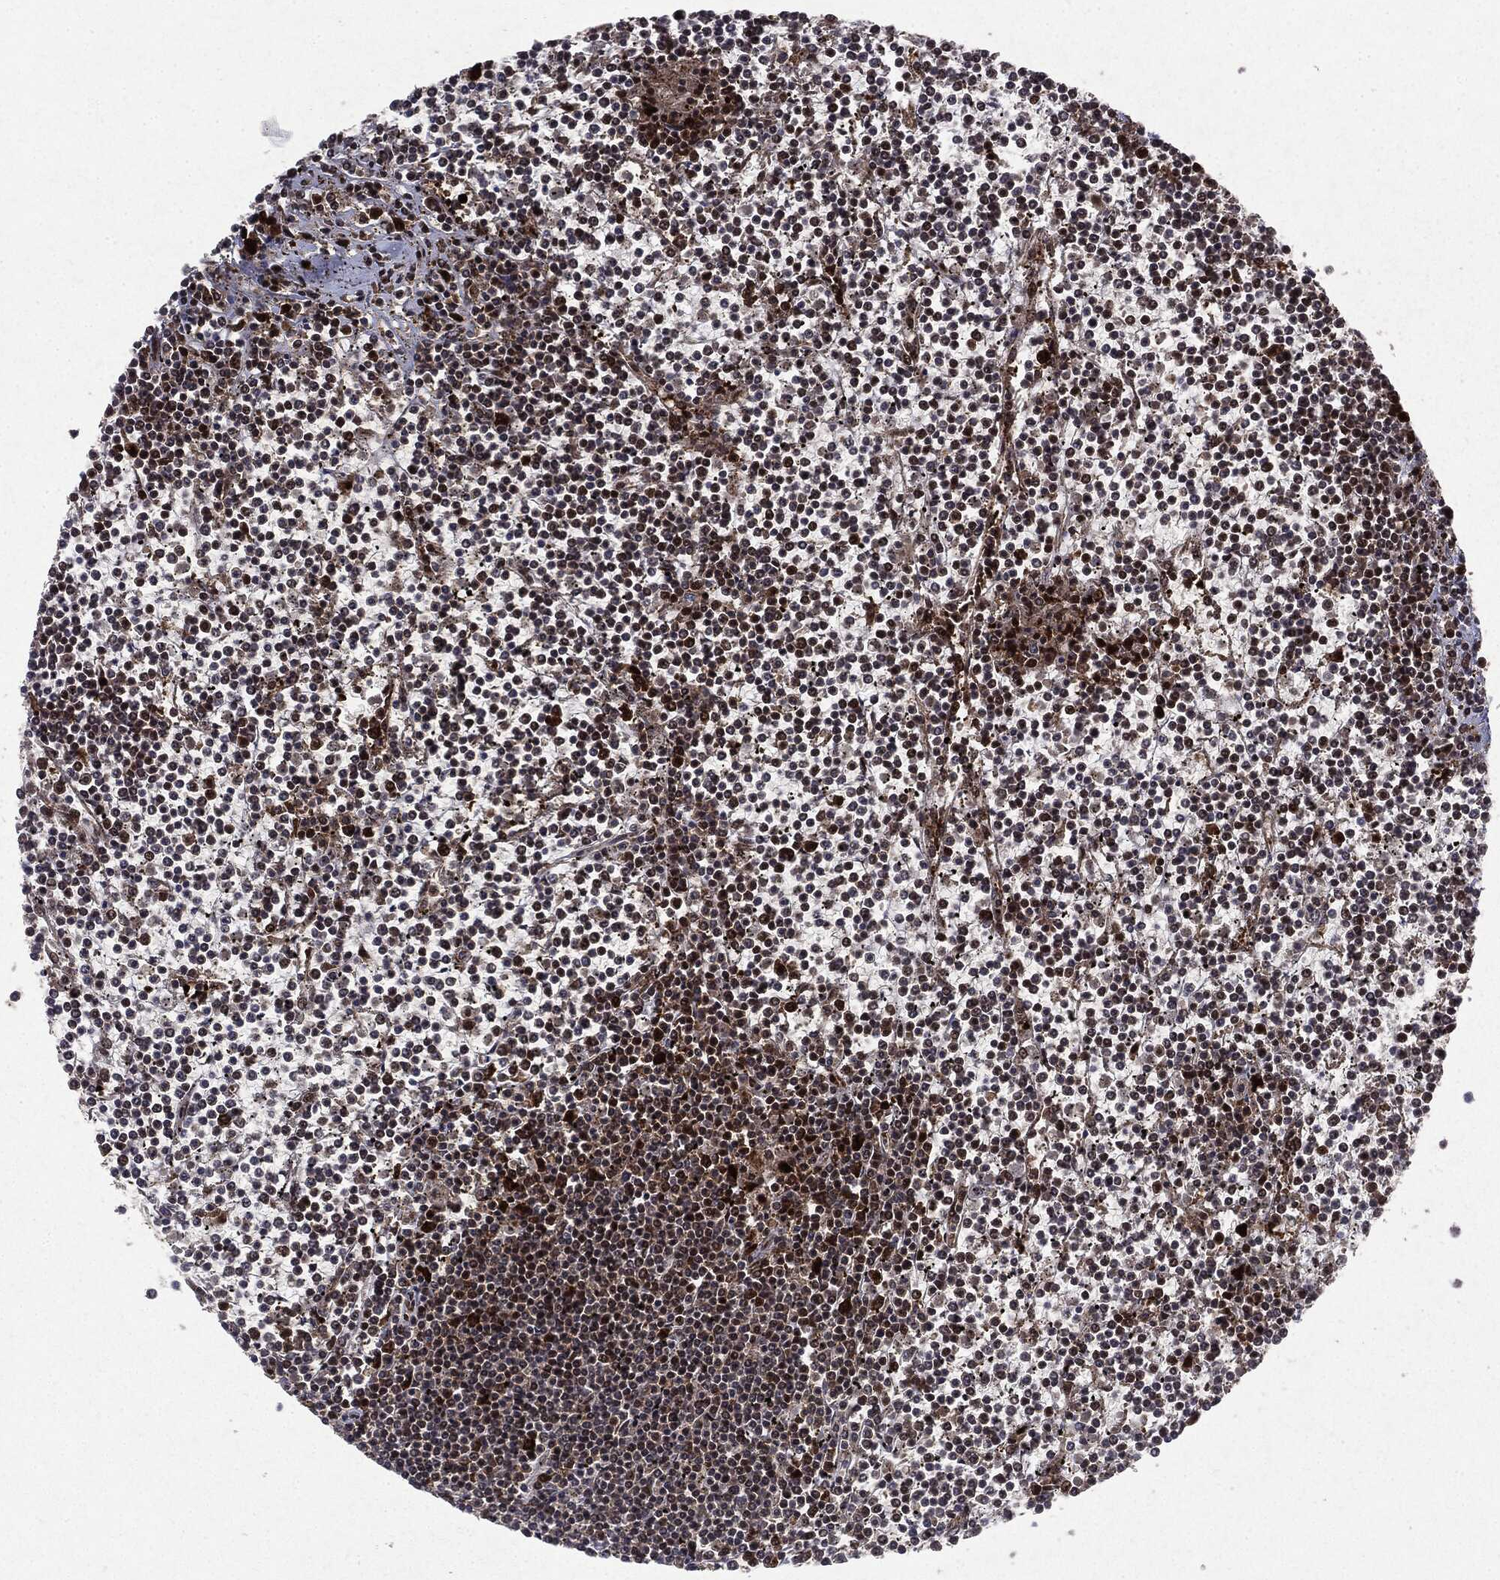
{"staining": {"intensity": "moderate", "quantity": "25%-75%", "location": "nuclear"}, "tissue": "lymphoma", "cell_type": "Tumor cells", "image_type": "cancer", "snomed": [{"axis": "morphology", "description": "Malignant lymphoma, non-Hodgkin's type, Low grade"}, {"axis": "topography", "description": "Spleen"}], "caption": "Protein expression analysis of malignant lymphoma, non-Hodgkin's type (low-grade) displays moderate nuclear expression in approximately 25%-75% of tumor cells. The staining was performed using DAB, with brown indicating positive protein expression. Nuclei are stained blue with hematoxylin.", "gene": "OTUB1", "patient": {"sex": "female", "age": 19}}